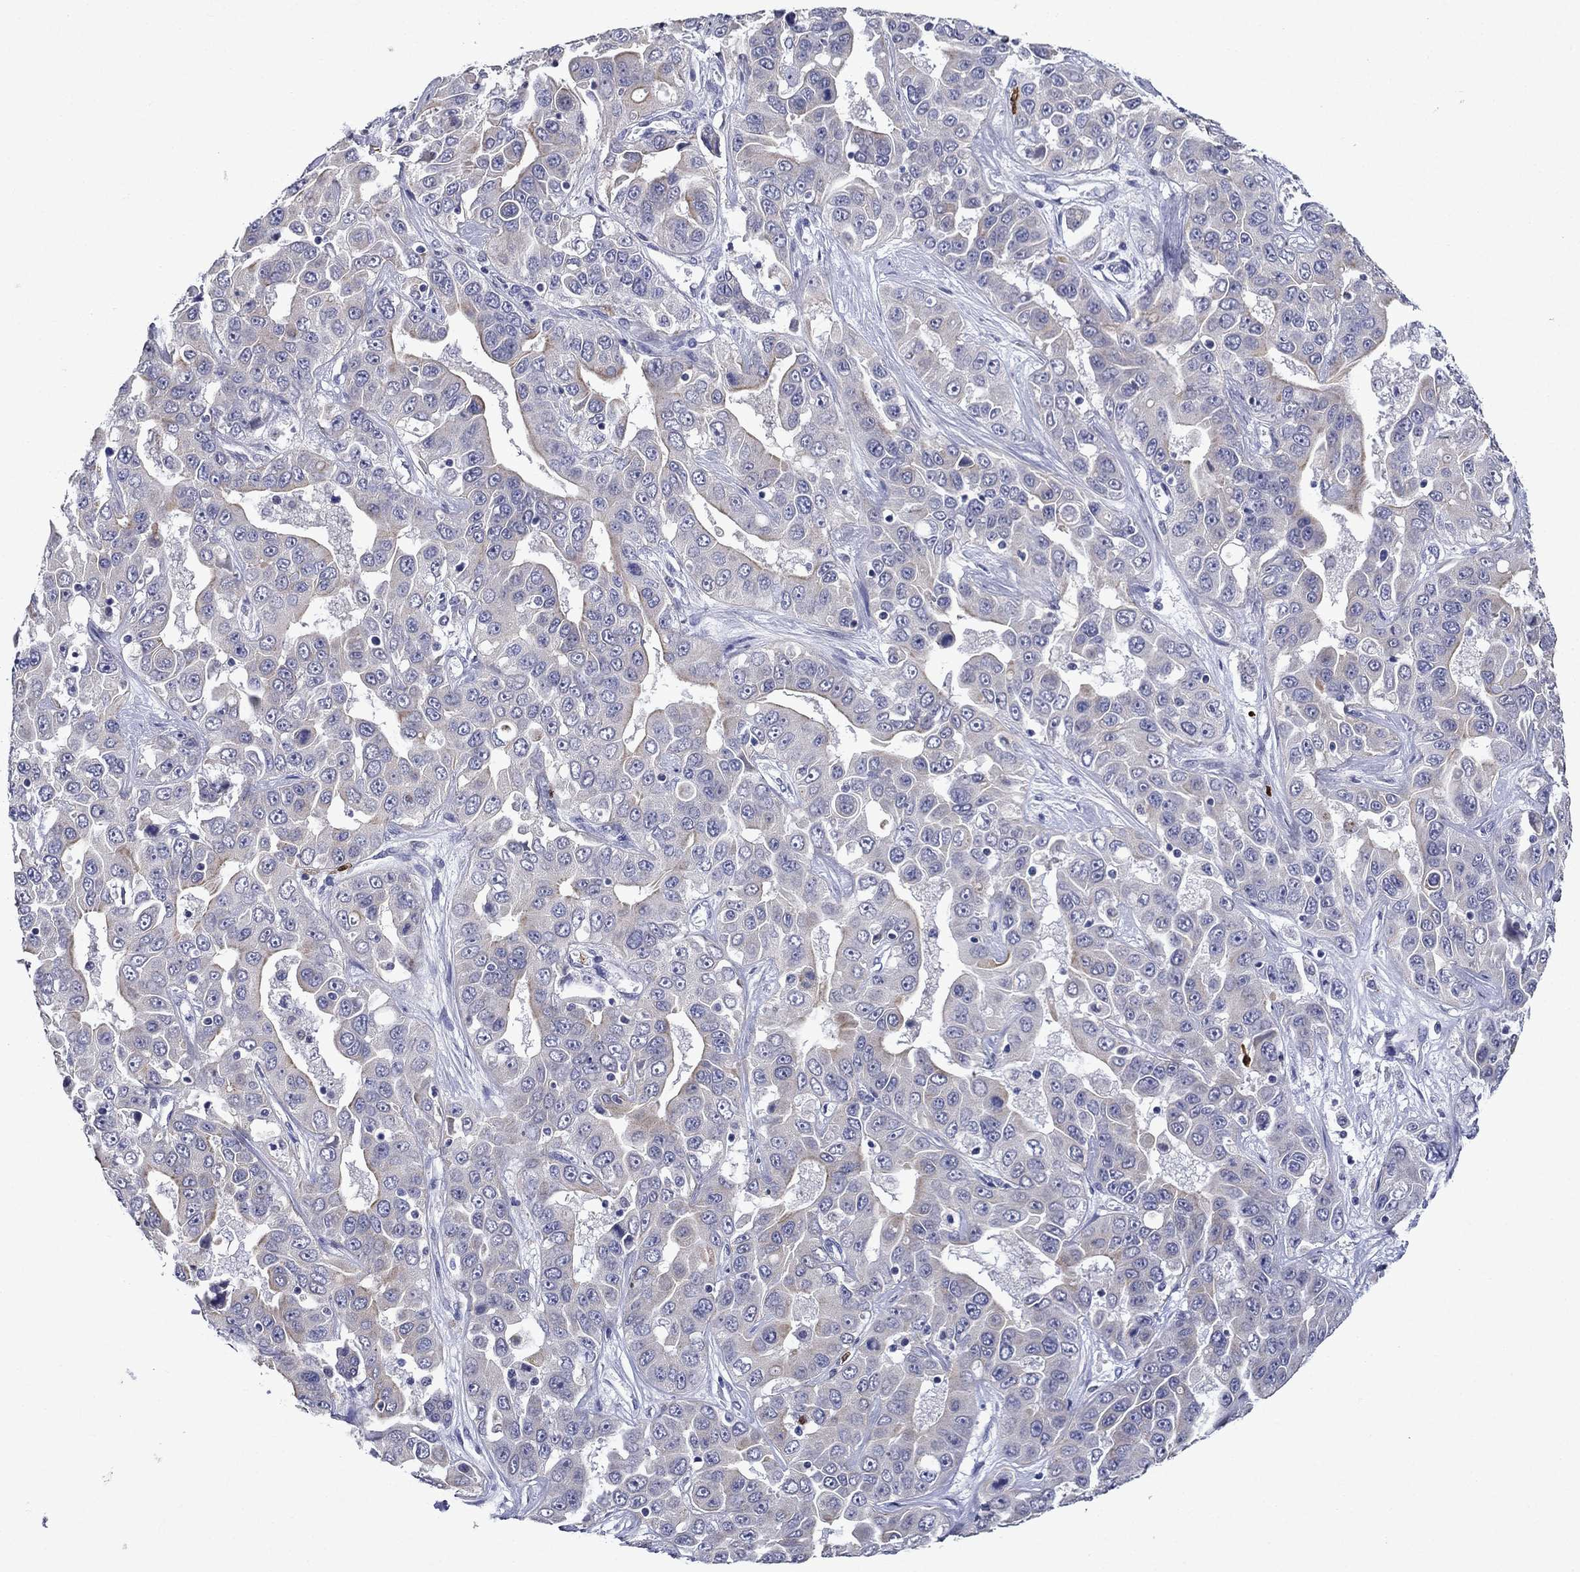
{"staining": {"intensity": "weak", "quantity": "<25%", "location": "cytoplasmic/membranous"}, "tissue": "liver cancer", "cell_type": "Tumor cells", "image_type": "cancer", "snomed": [{"axis": "morphology", "description": "Cholangiocarcinoma"}, {"axis": "topography", "description": "Liver"}], "caption": "A photomicrograph of liver cancer stained for a protein shows no brown staining in tumor cells. (Stains: DAB immunohistochemistry with hematoxylin counter stain, Microscopy: brightfield microscopy at high magnification).", "gene": "IRF5", "patient": {"sex": "female", "age": 52}}